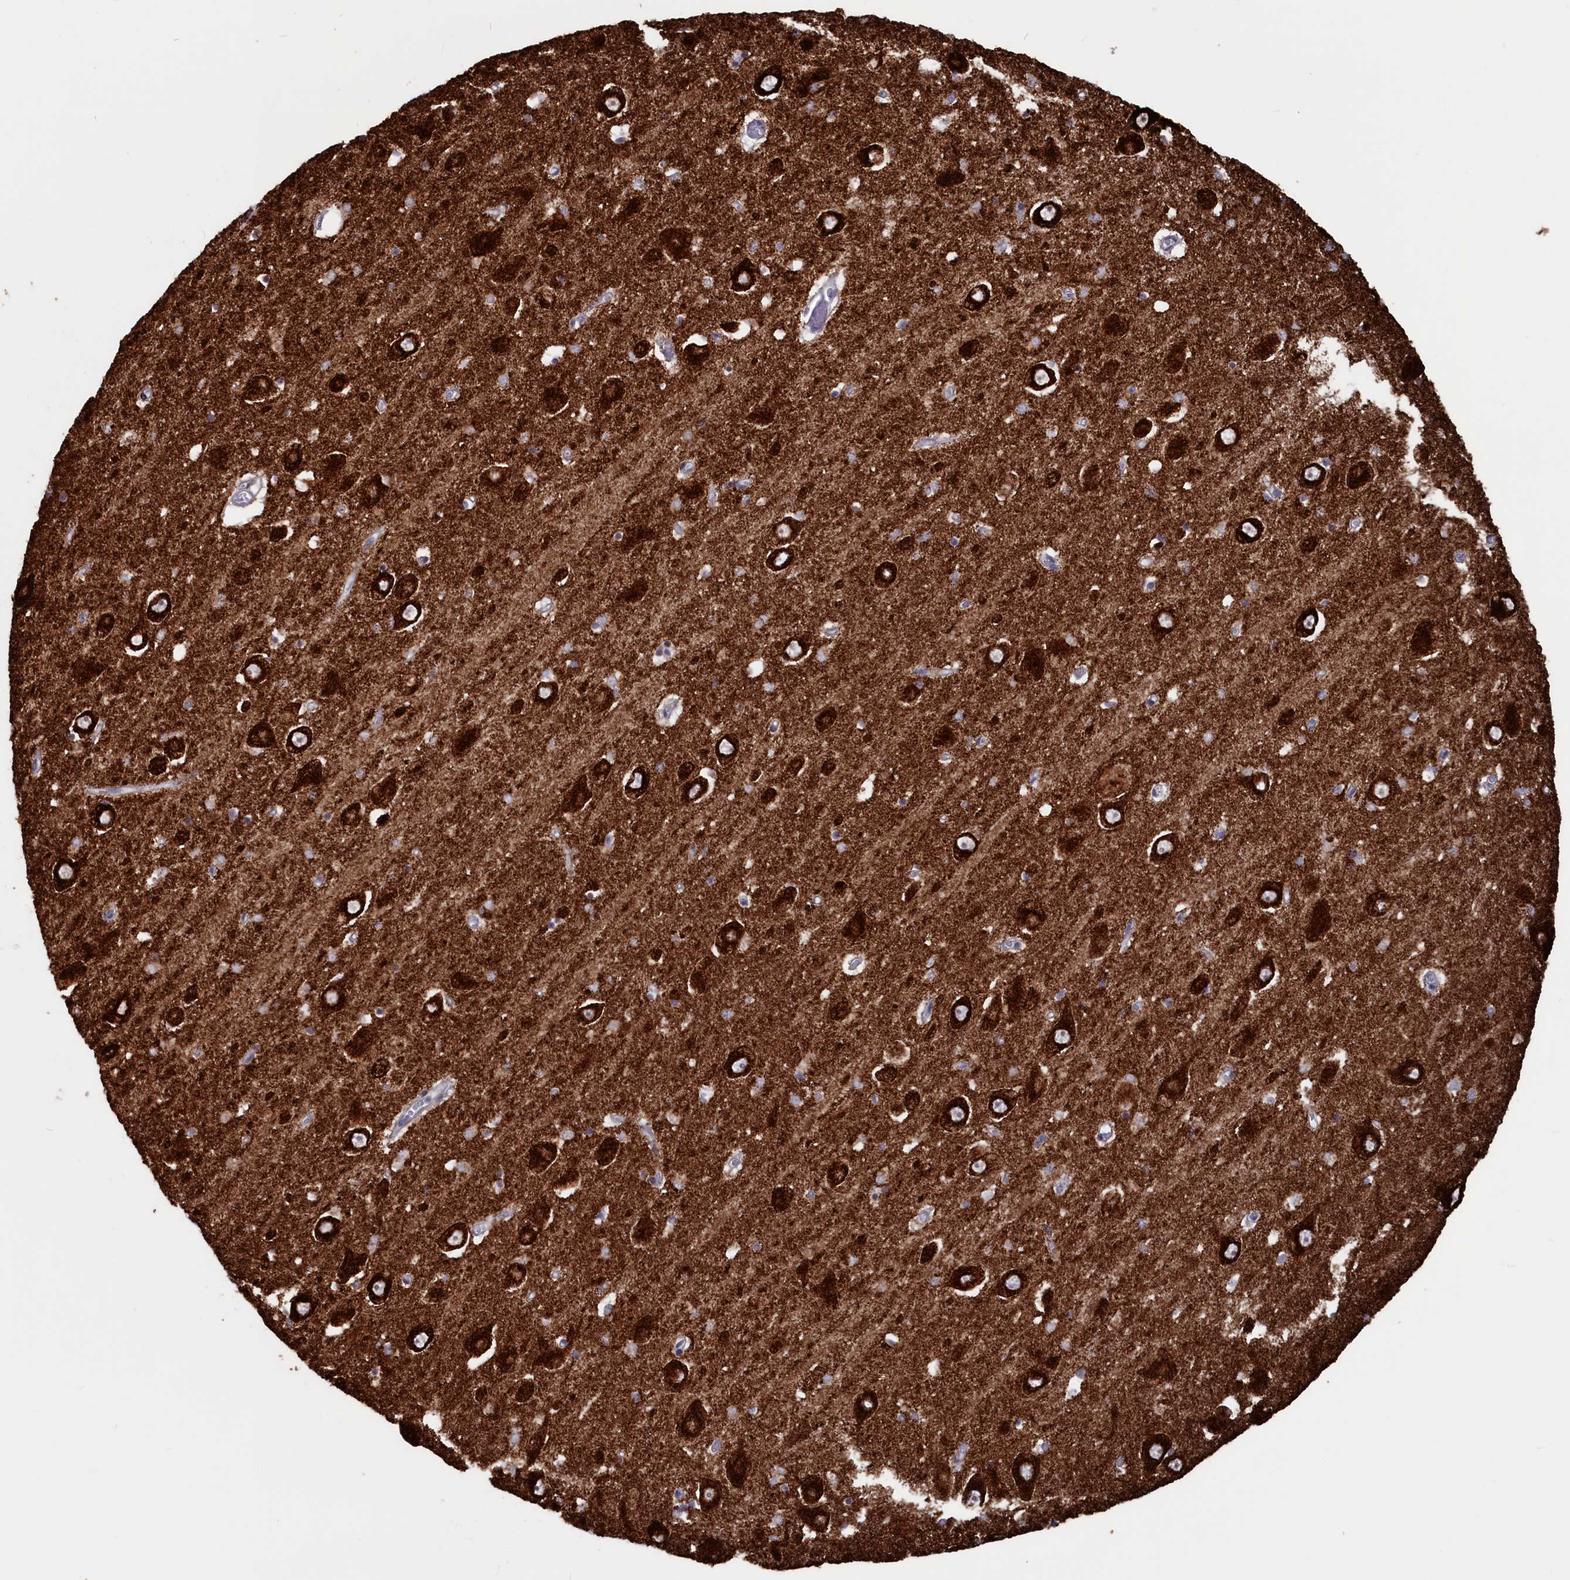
{"staining": {"intensity": "moderate", "quantity": "<25%", "location": "cytoplasmic/membranous"}, "tissue": "hippocampus", "cell_type": "Glial cells", "image_type": "normal", "snomed": [{"axis": "morphology", "description": "Normal tissue, NOS"}, {"axis": "topography", "description": "Hippocampus"}], "caption": "Immunohistochemistry of benign human hippocampus displays low levels of moderate cytoplasmic/membranous positivity in approximately <25% of glial cells.", "gene": "CEND1", "patient": {"sex": "male", "age": 70}}